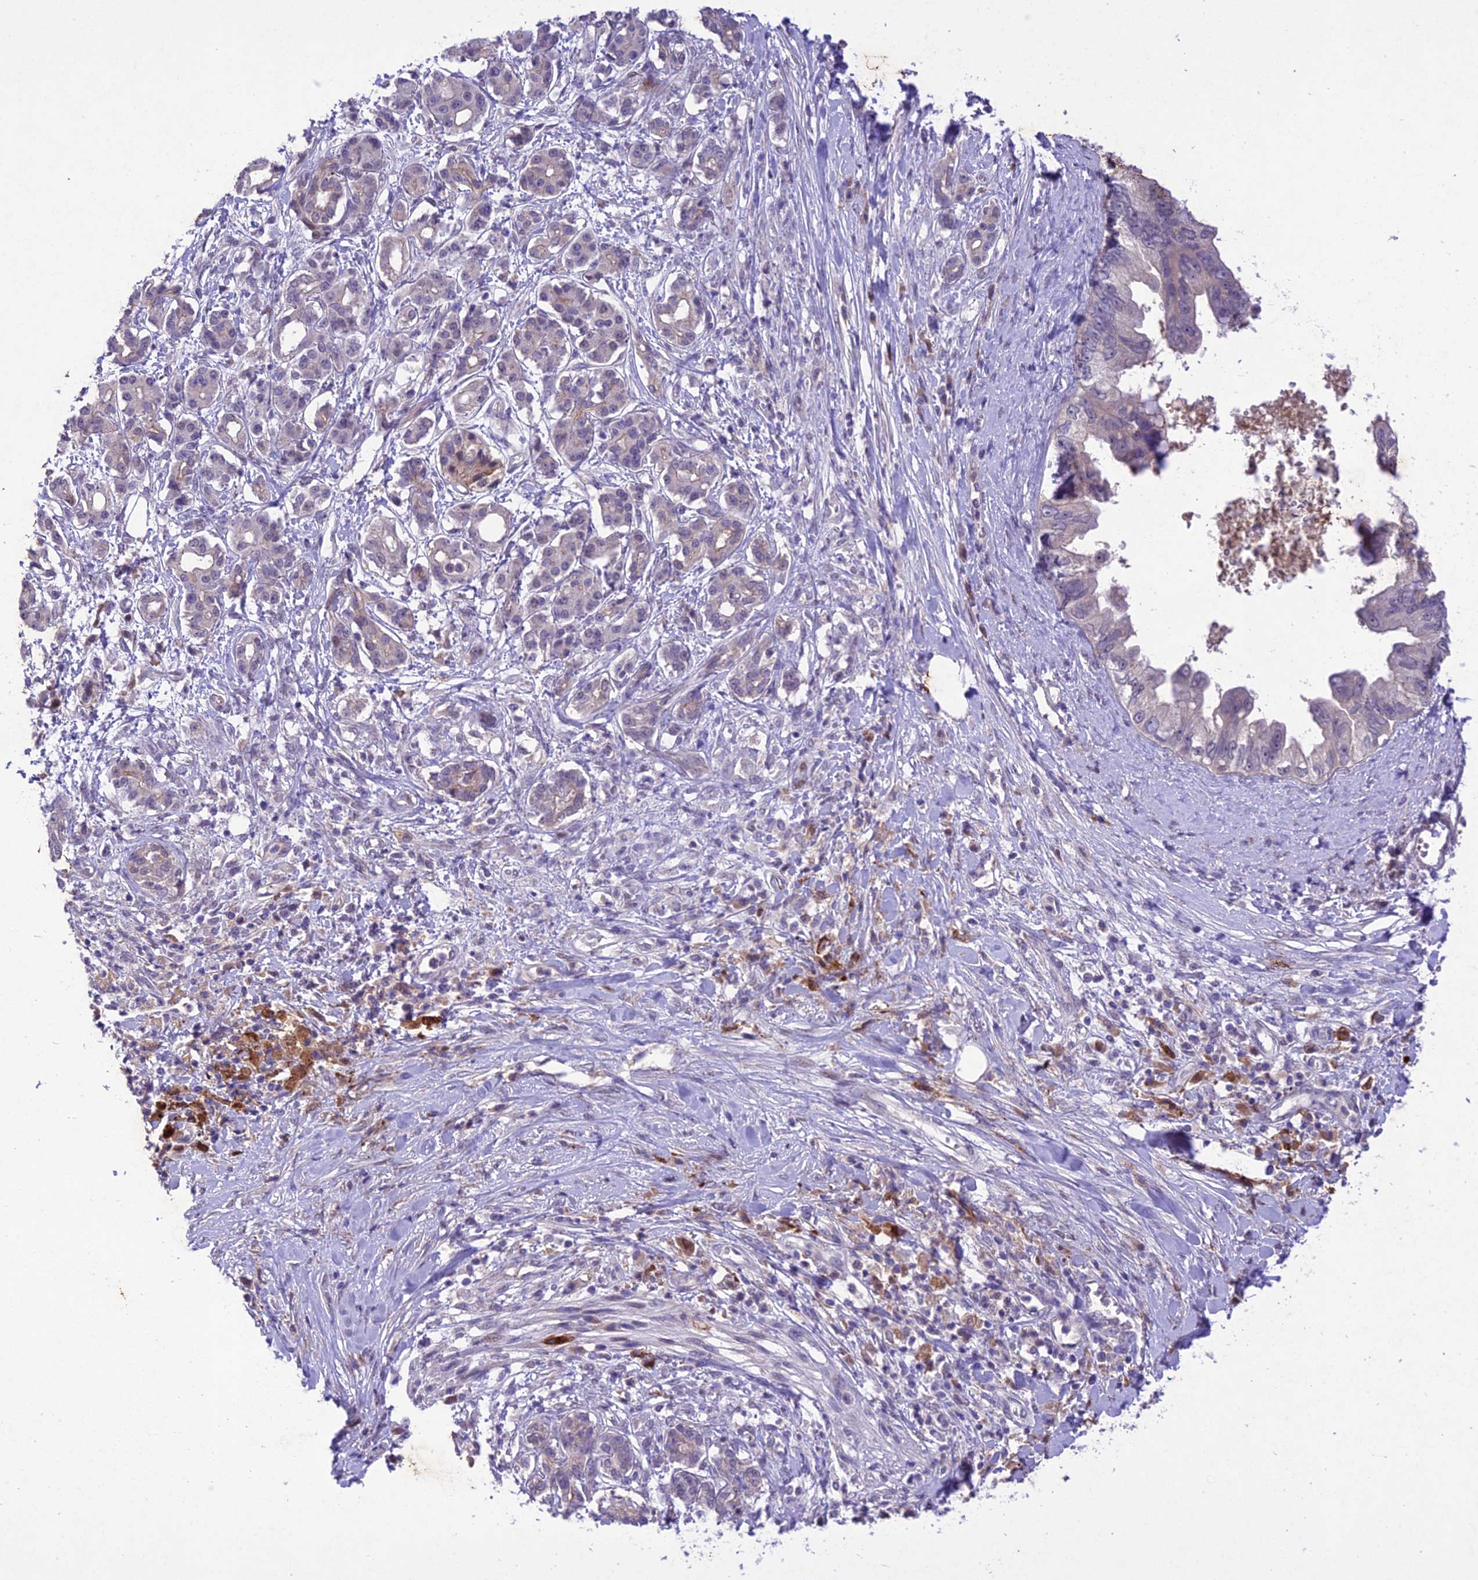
{"staining": {"intensity": "negative", "quantity": "none", "location": "none"}, "tissue": "pancreatic cancer", "cell_type": "Tumor cells", "image_type": "cancer", "snomed": [{"axis": "morphology", "description": "Adenocarcinoma, NOS"}, {"axis": "topography", "description": "Pancreas"}], "caption": "Immunohistochemical staining of pancreatic cancer demonstrates no significant expression in tumor cells.", "gene": "ANKRD52", "patient": {"sex": "female", "age": 56}}